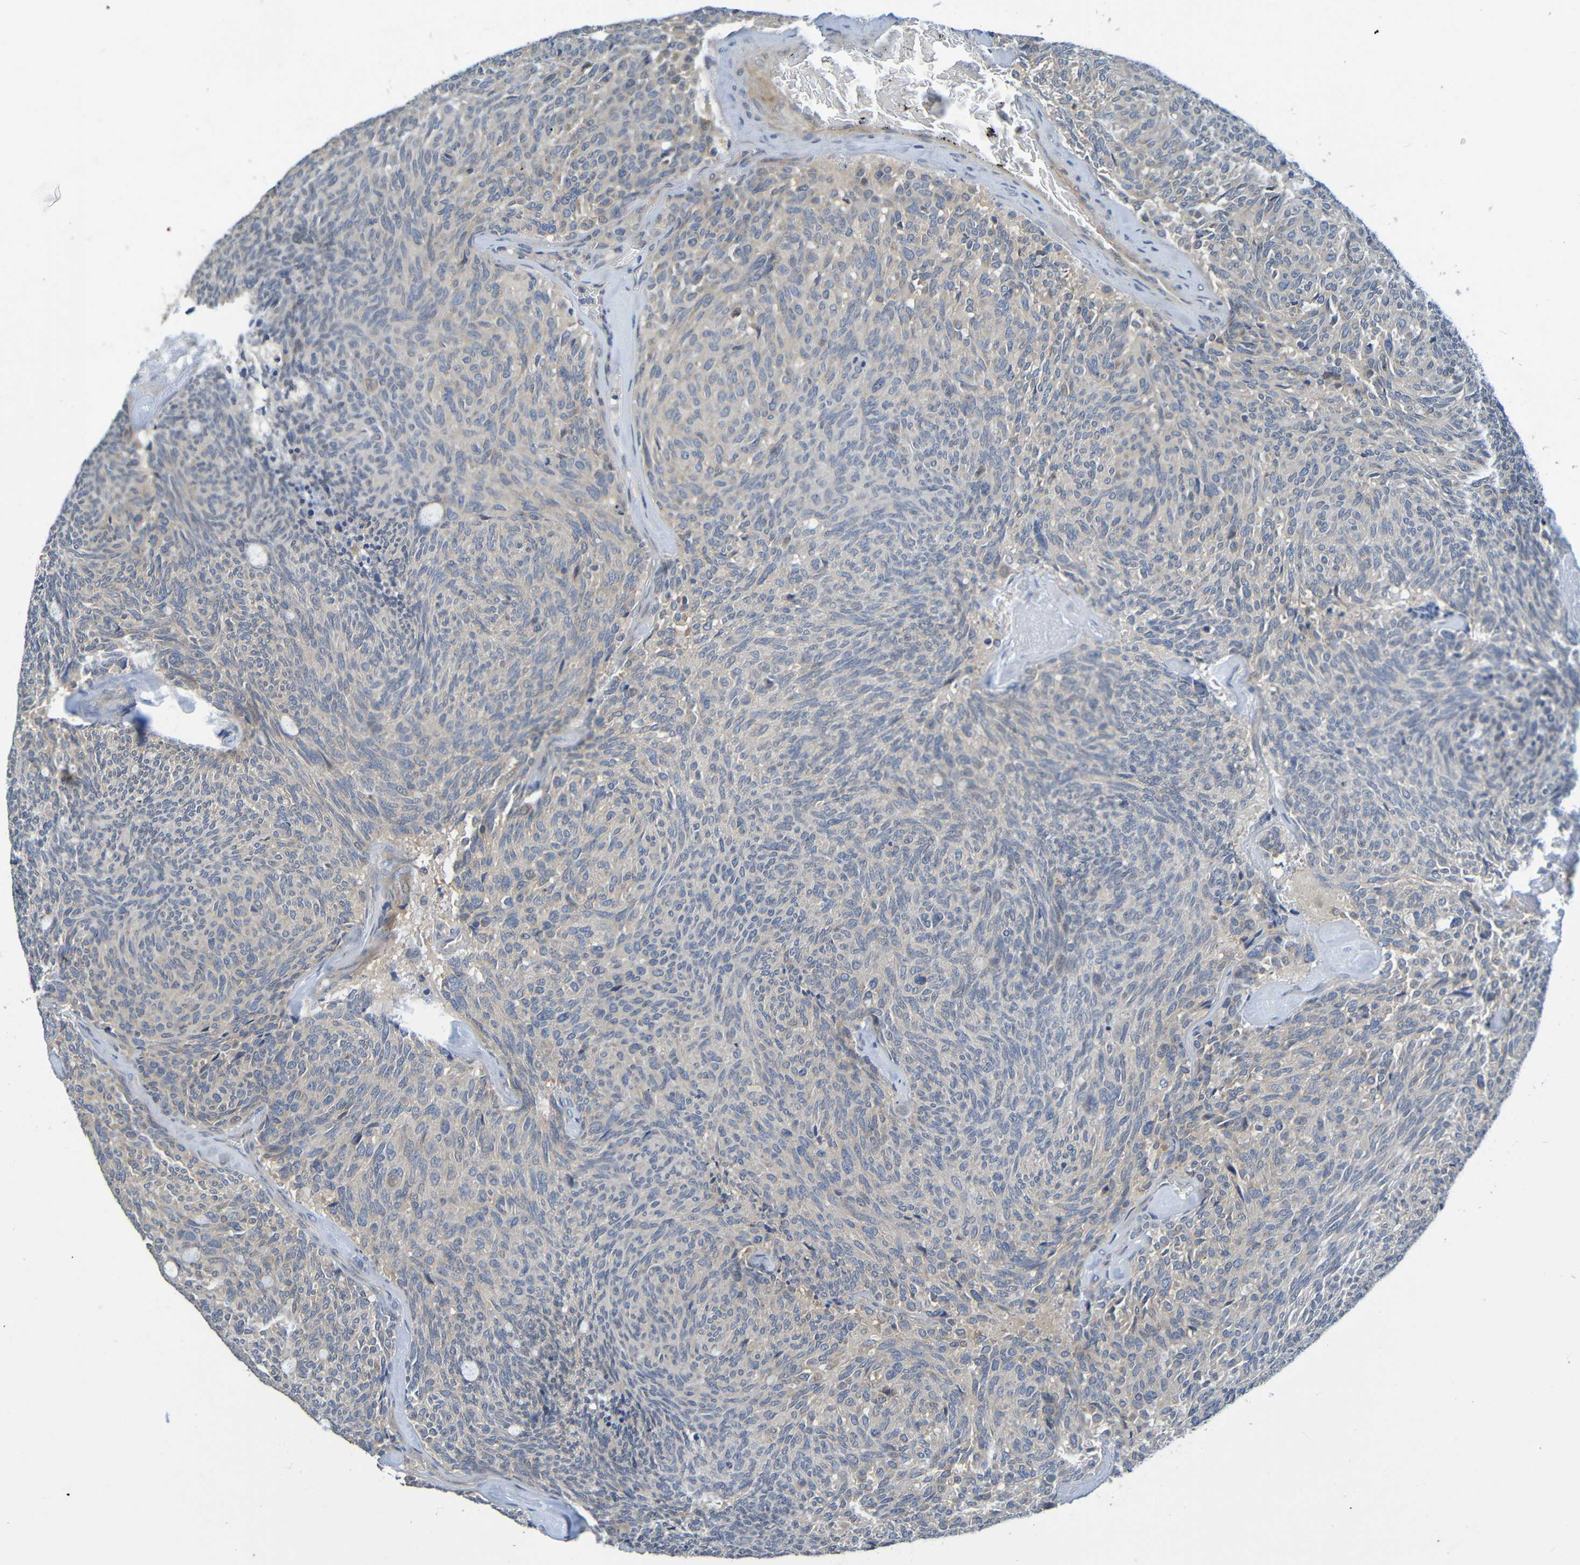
{"staining": {"intensity": "weak", "quantity": "<25%", "location": "cytoplasmic/membranous"}, "tissue": "carcinoid", "cell_type": "Tumor cells", "image_type": "cancer", "snomed": [{"axis": "morphology", "description": "Carcinoid, malignant, NOS"}, {"axis": "topography", "description": "Pancreas"}], "caption": "A high-resolution photomicrograph shows immunohistochemistry staining of carcinoid, which shows no significant expression in tumor cells.", "gene": "CYP4F2", "patient": {"sex": "female", "age": 54}}